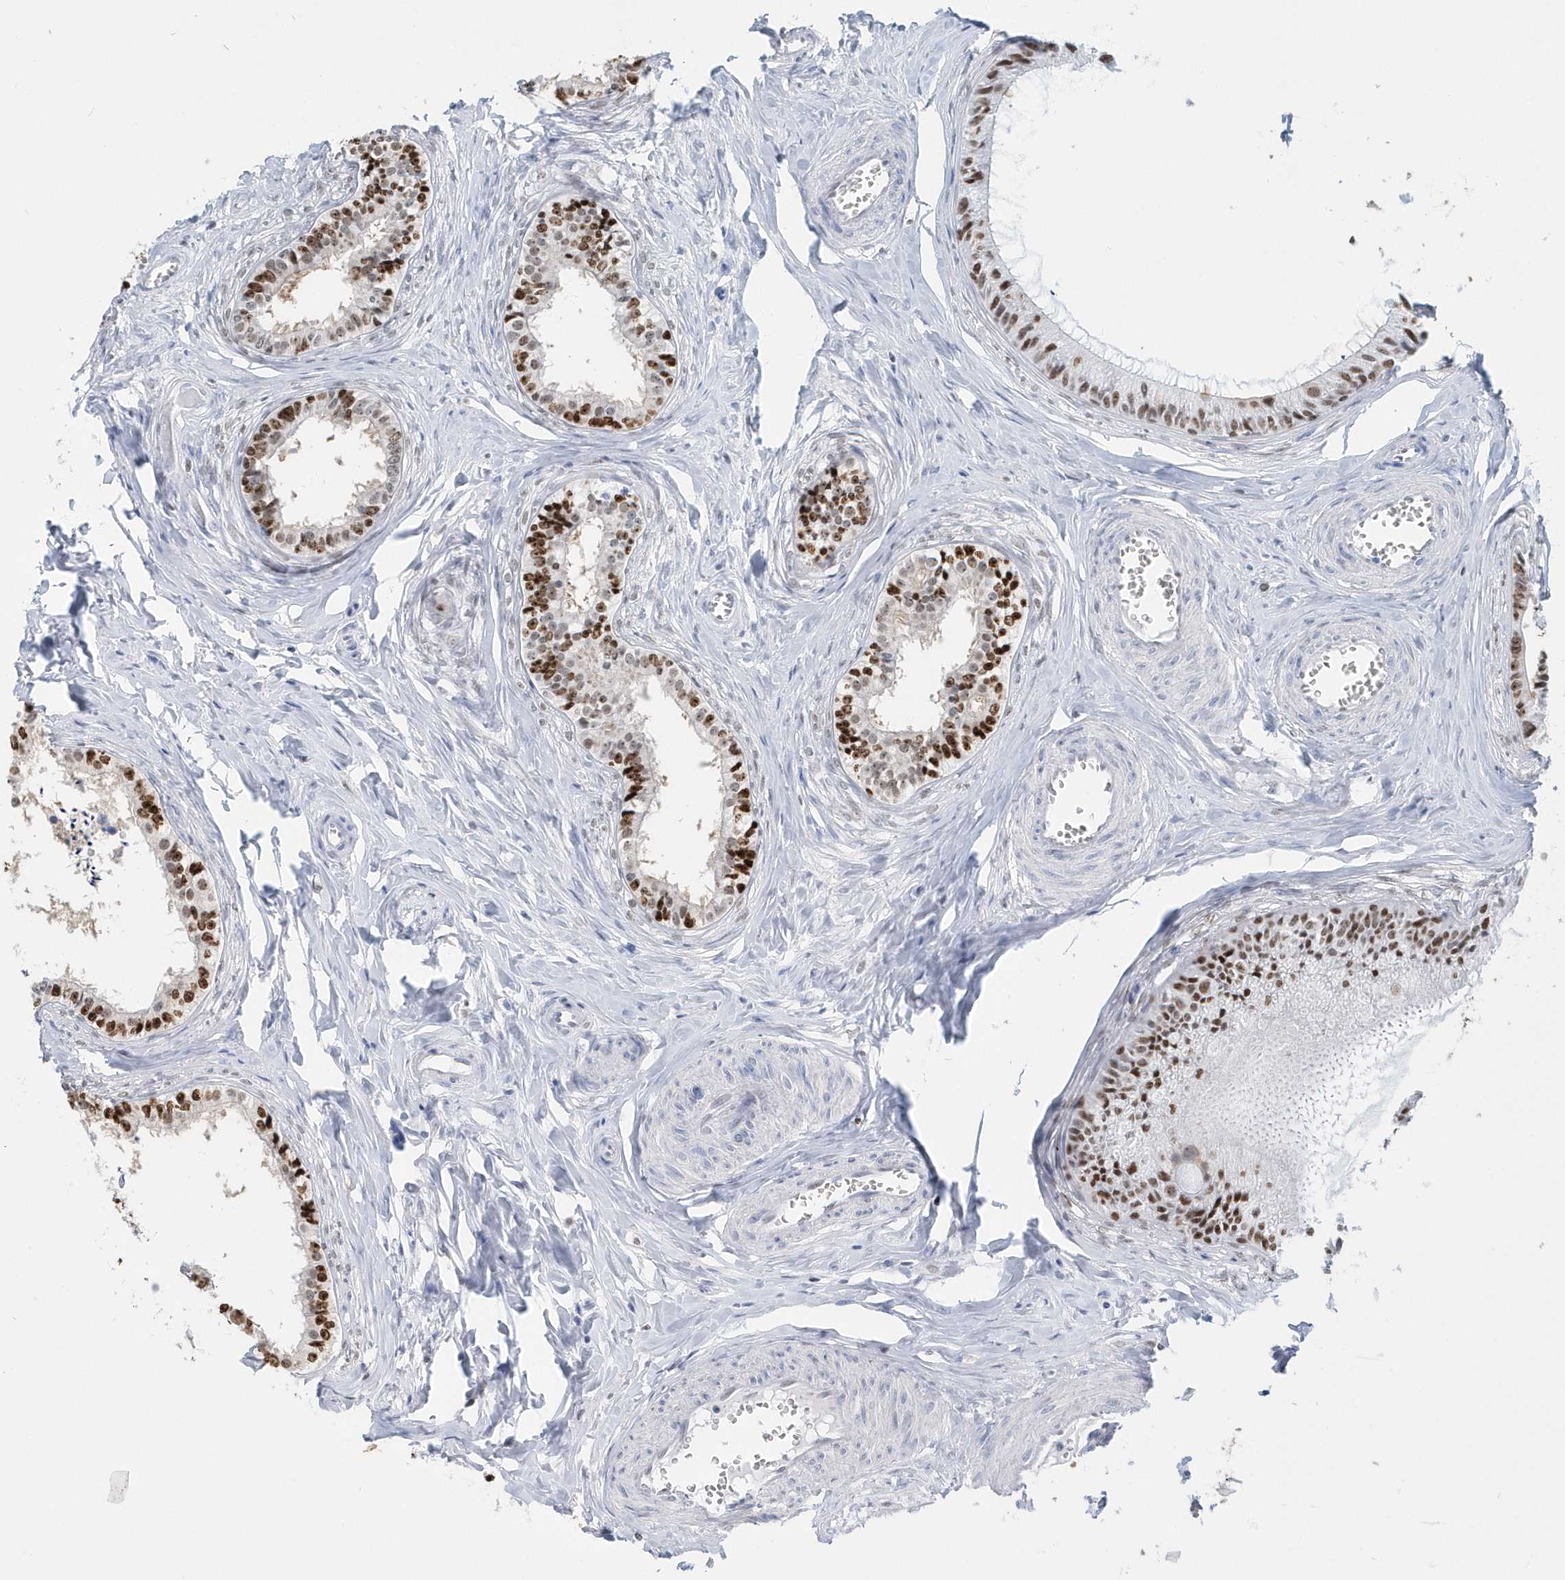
{"staining": {"intensity": "strong", "quantity": ">75%", "location": "nuclear"}, "tissue": "epididymis", "cell_type": "Glandular cells", "image_type": "normal", "snomed": [{"axis": "morphology", "description": "Normal tissue, NOS"}, {"axis": "topography", "description": "Epididymis"}], "caption": "High-power microscopy captured an immunohistochemistry (IHC) micrograph of benign epididymis, revealing strong nuclear expression in about >75% of glandular cells.", "gene": "MACROH2A2", "patient": {"sex": "male", "age": 36}}